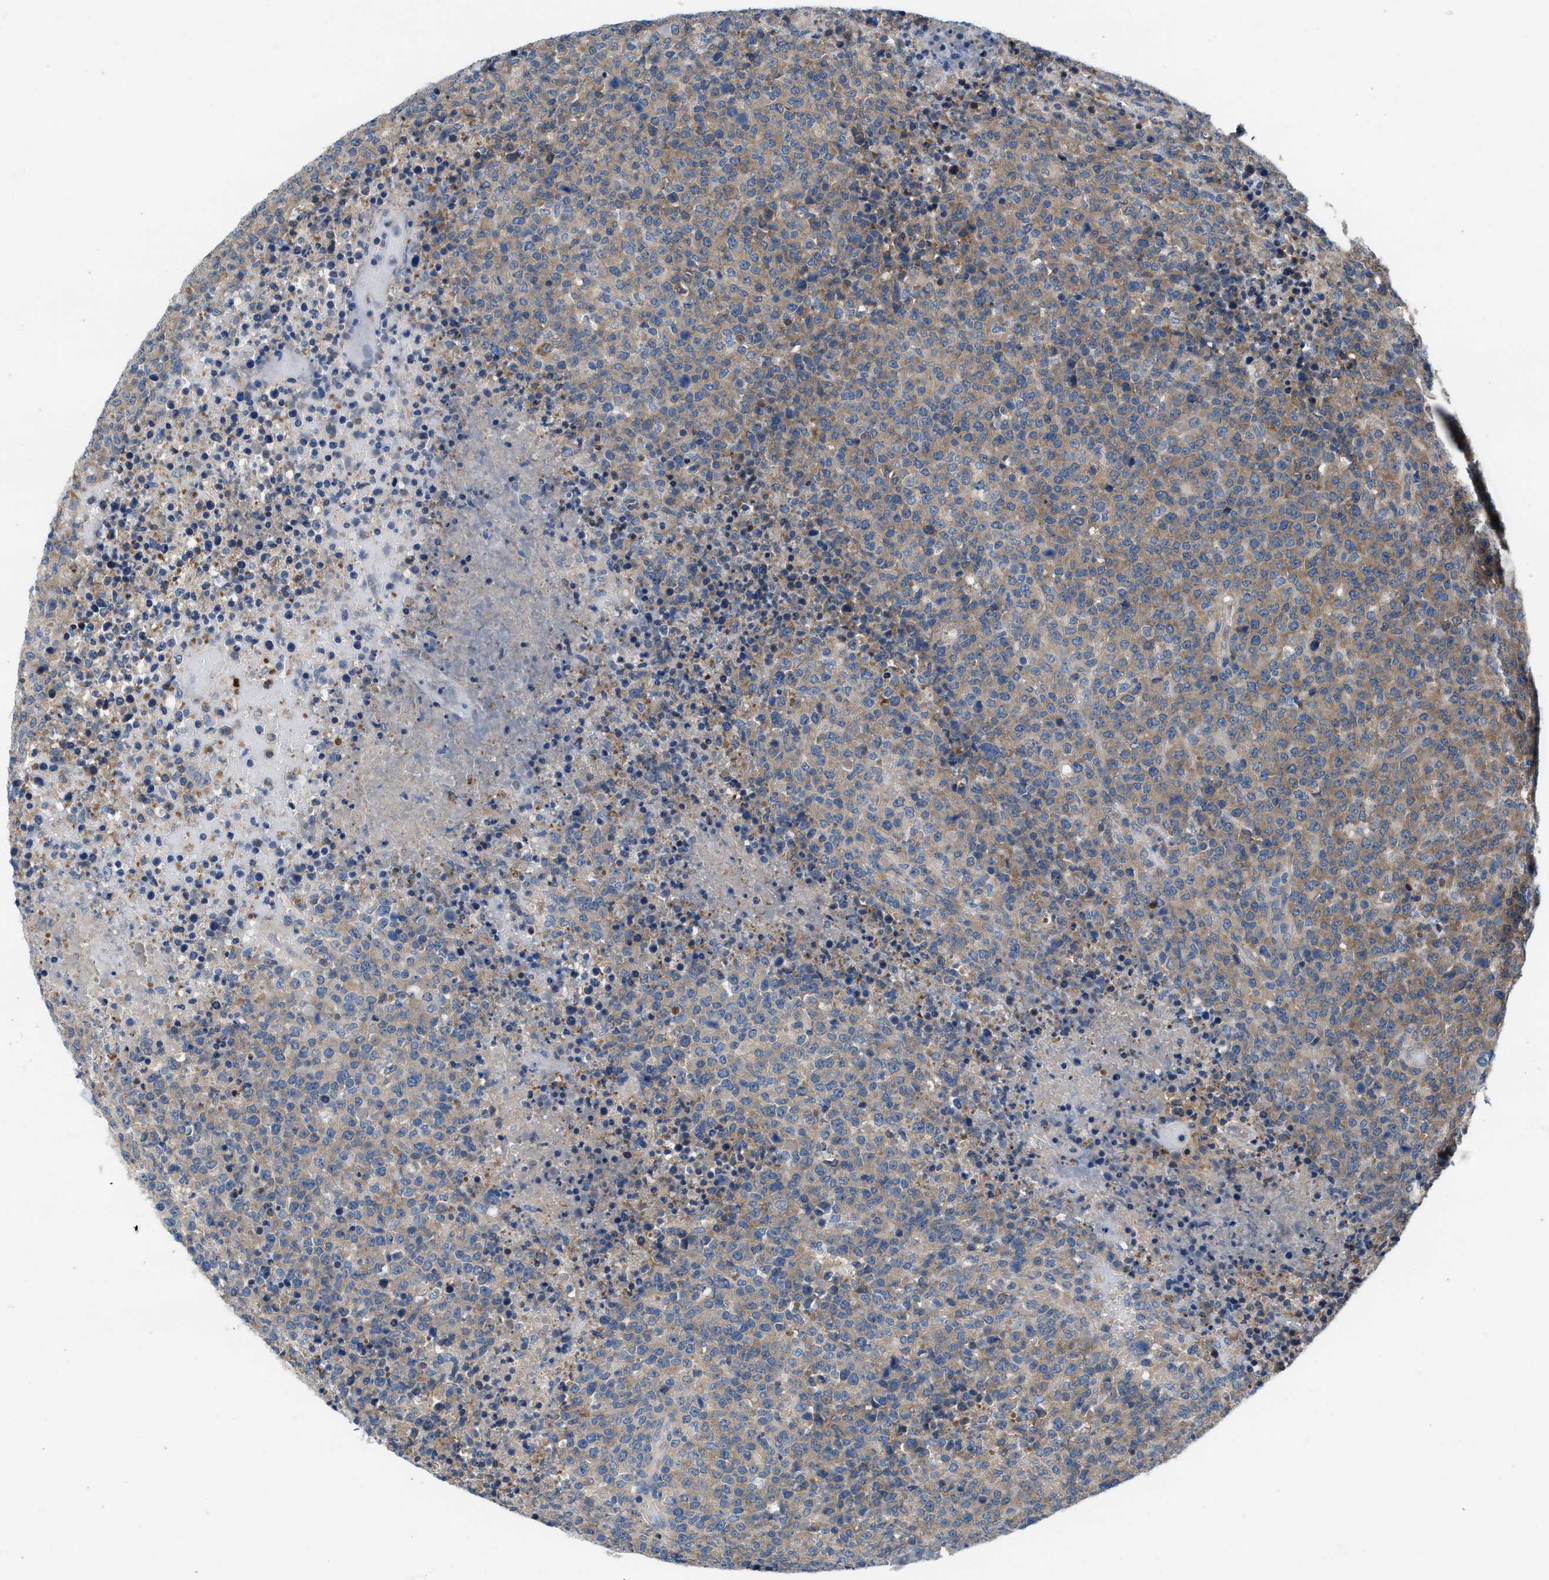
{"staining": {"intensity": "weak", "quantity": "25%-75%", "location": "cytoplasmic/membranous"}, "tissue": "lymphoma", "cell_type": "Tumor cells", "image_type": "cancer", "snomed": [{"axis": "morphology", "description": "Malignant lymphoma, non-Hodgkin's type, High grade"}, {"axis": "topography", "description": "Lymph node"}], "caption": "Protein positivity by IHC demonstrates weak cytoplasmic/membranous expression in about 25%-75% of tumor cells in lymphoma.", "gene": "NUDT5", "patient": {"sex": "male", "age": 13}}